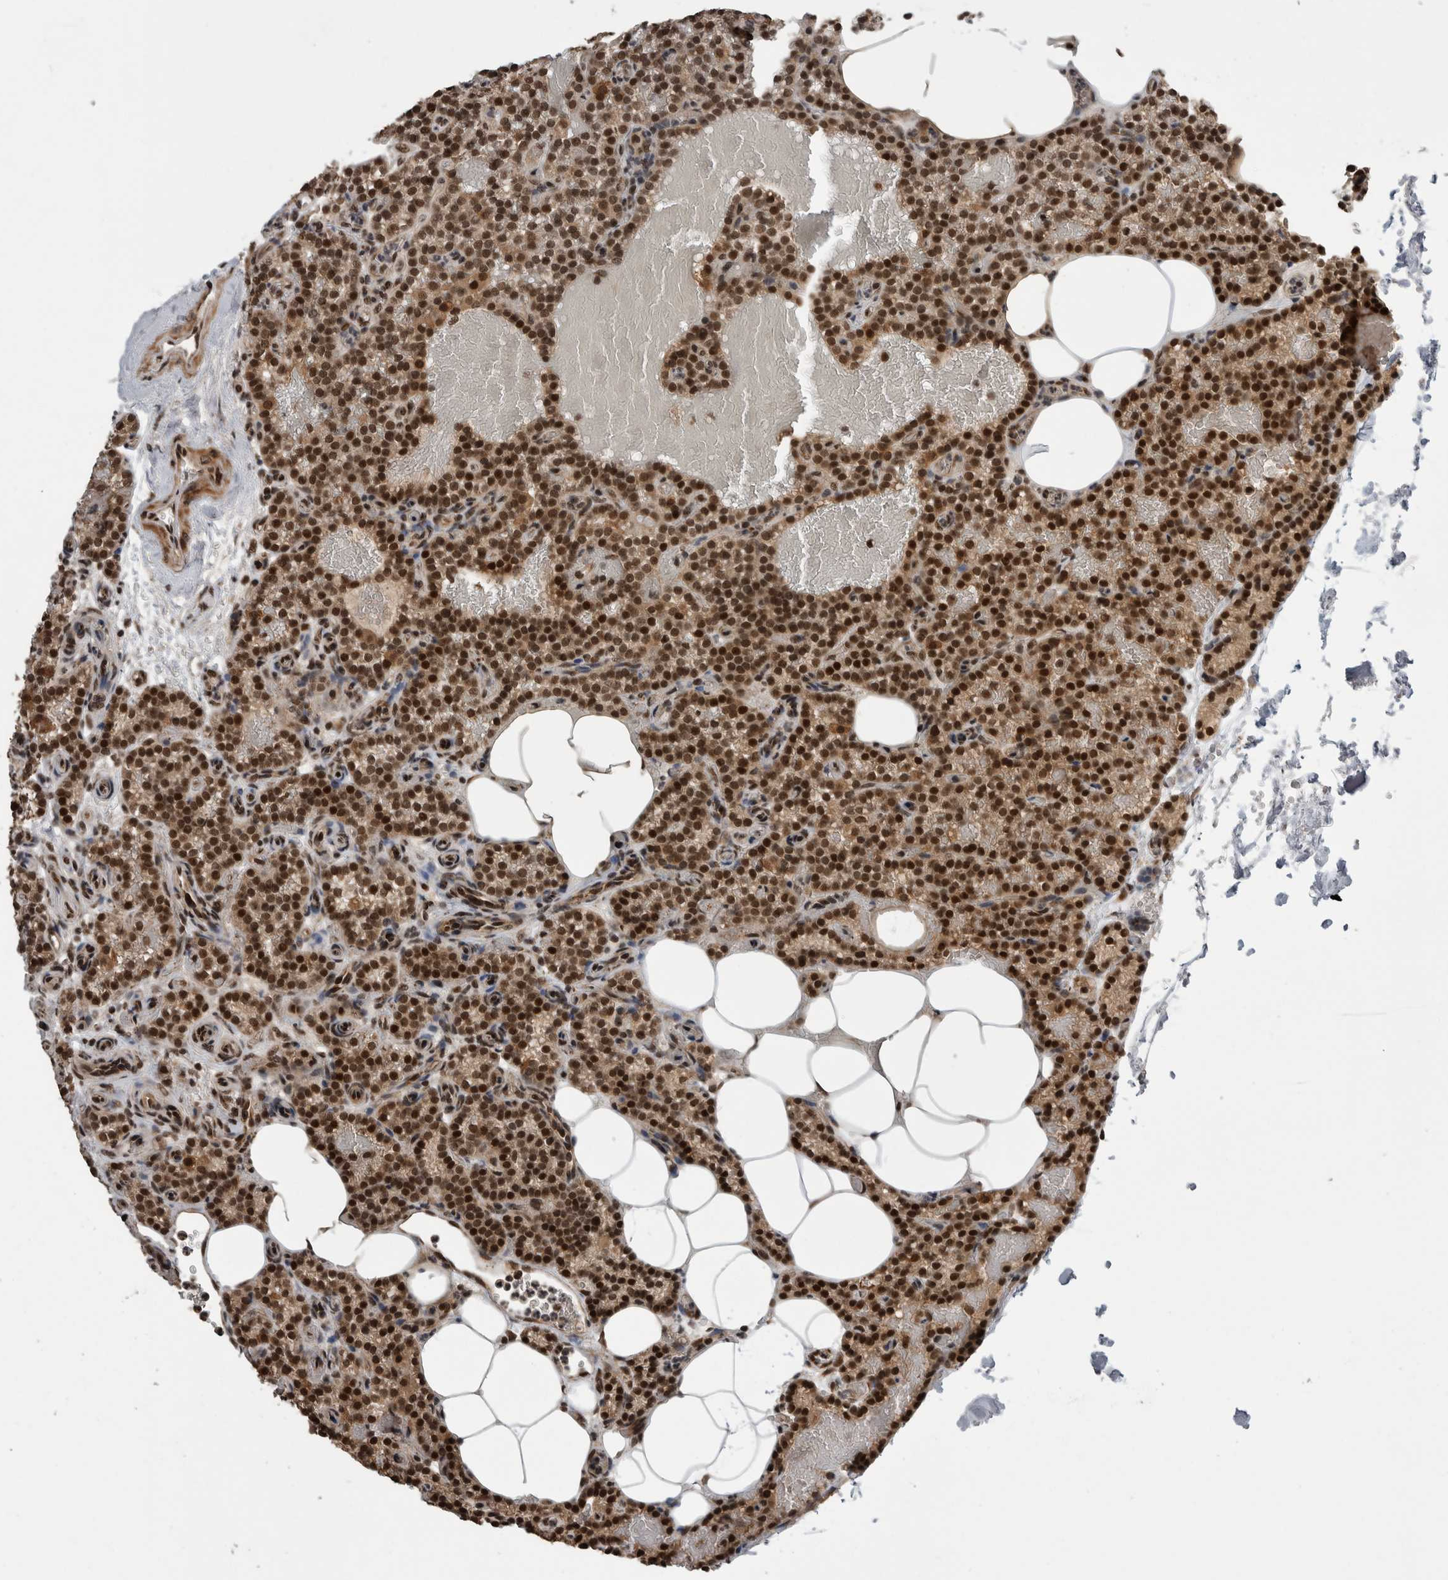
{"staining": {"intensity": "strong", "quantity": ">75%", "location": "nuclear"}, "tissue": "parathyroid gland", "cell_type": "Glandular cells", "image_type": "normal", "snomed": [{"axis": "morphology", "description": "Normal tissue, NOS"}, {"axis": "topography", "description": "Parathyroid gland"}], "caption": "Immunohistochemical staining of unremarkable human parathyroid gland demonstrates >75% levels of strong nuclear protein staining in approximately >75% of glandular cells. (DAB = brown stain, brightfield microscopy at high magnification).", "gene": "CPSF2", "patient": {"sex": "male", "age": 58}}